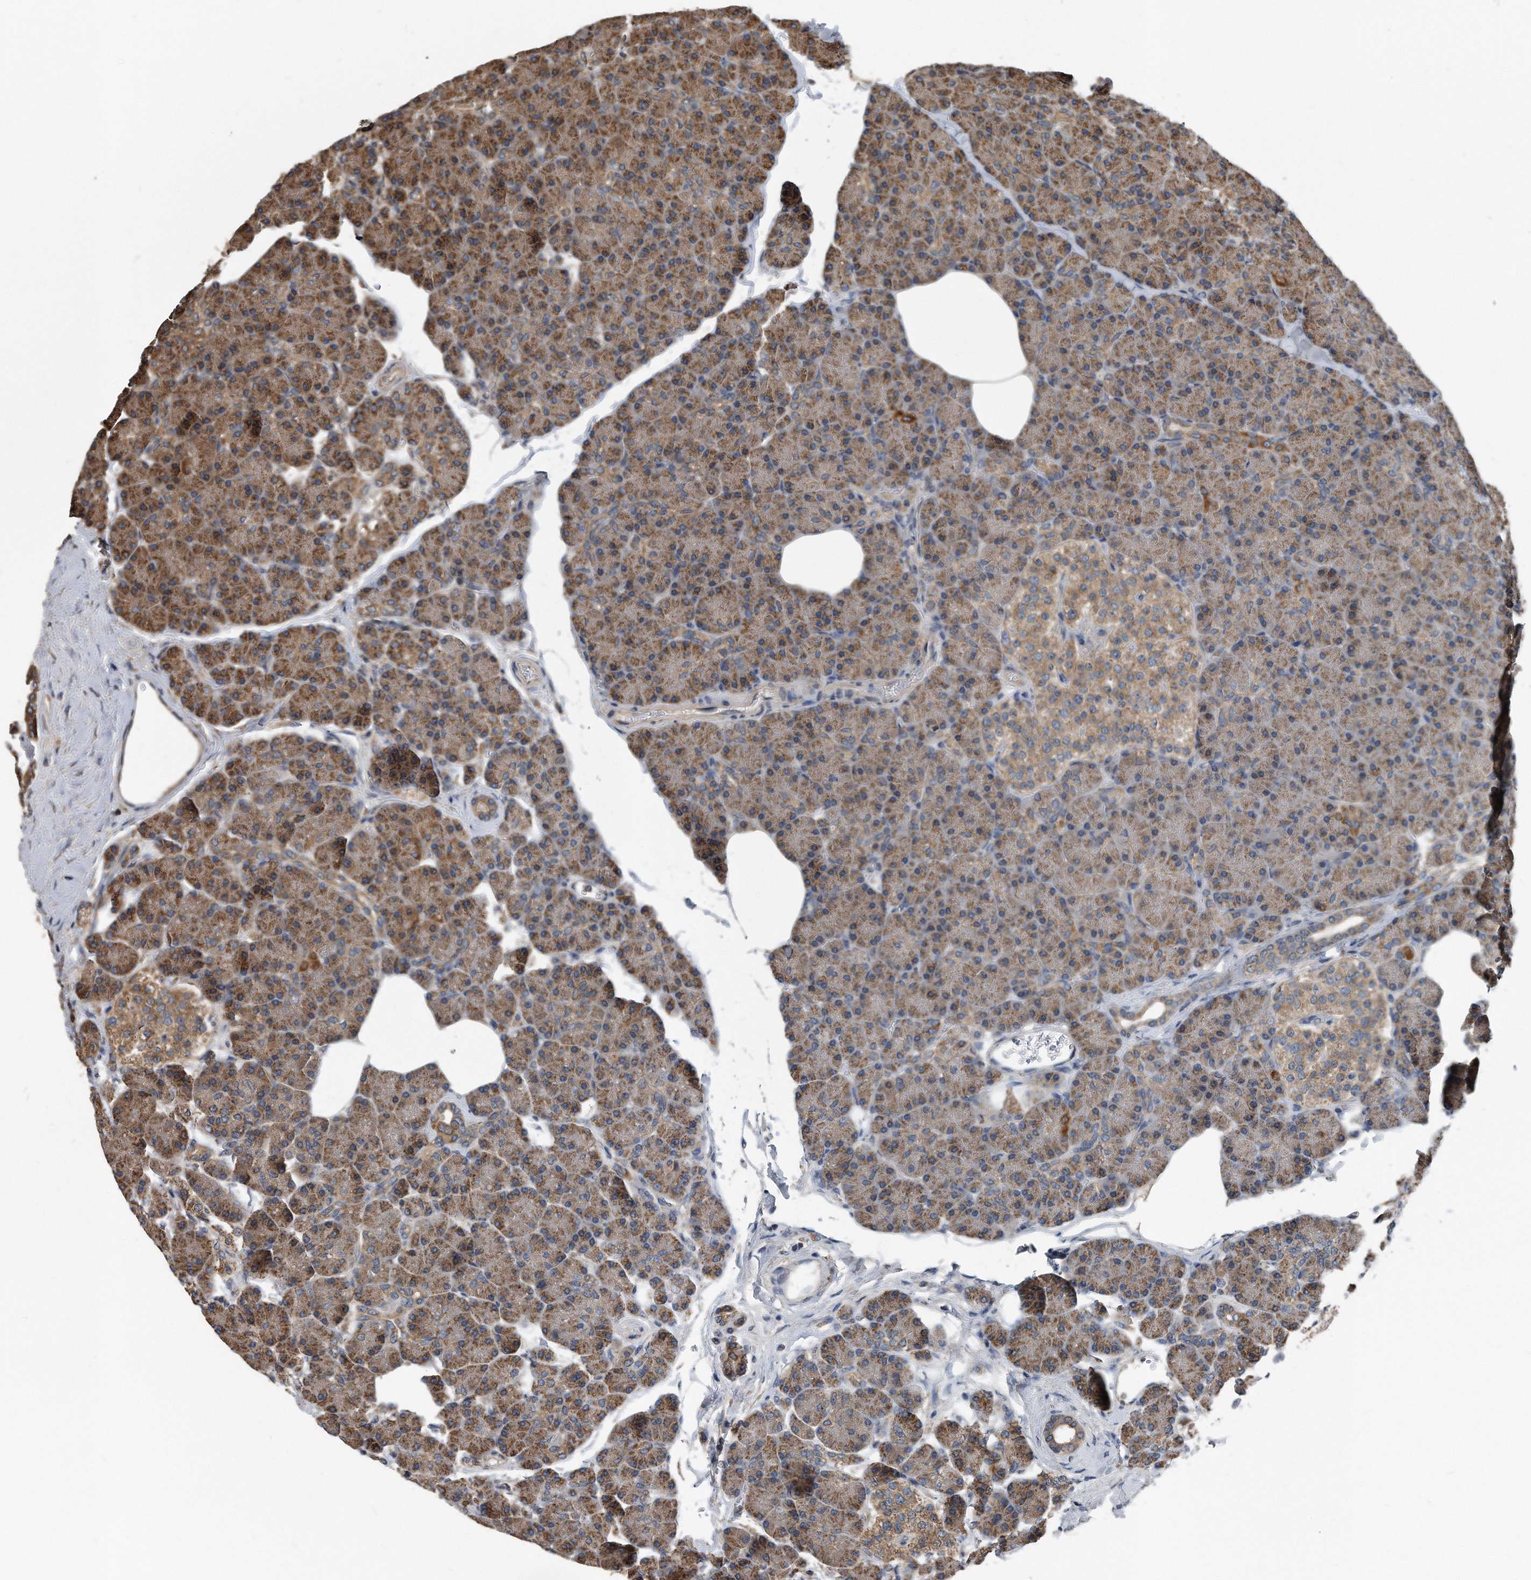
{"staining": {"intensity": "moderate", "quantity": ">75%", "location": "cytoplasmic/membranous"}, "tissue": "pancreas", "cell_type": "Exocrine glandular cells", "image_type": "normal", "snomed": [{"axis": "morphology", "description": "Normal tissue, NOS"}, {"axis": "topography", "description": "Pancreas"}], "caption": "DAB (3,3'-diaminobenzidine) immunohistochemical staining of normal human pancreas exhibits moderate cytoplasmic/membranous protein expression in about >75% of exocrine glandular cells. The staining was performed using DAB (3,3'-diaminobenzidine), with brown indicating positive protein expression. Nuclei are stained blue with hematoxylin.", "gene": "FAM136A", "patient": {"sex": "female", "age": 43}}